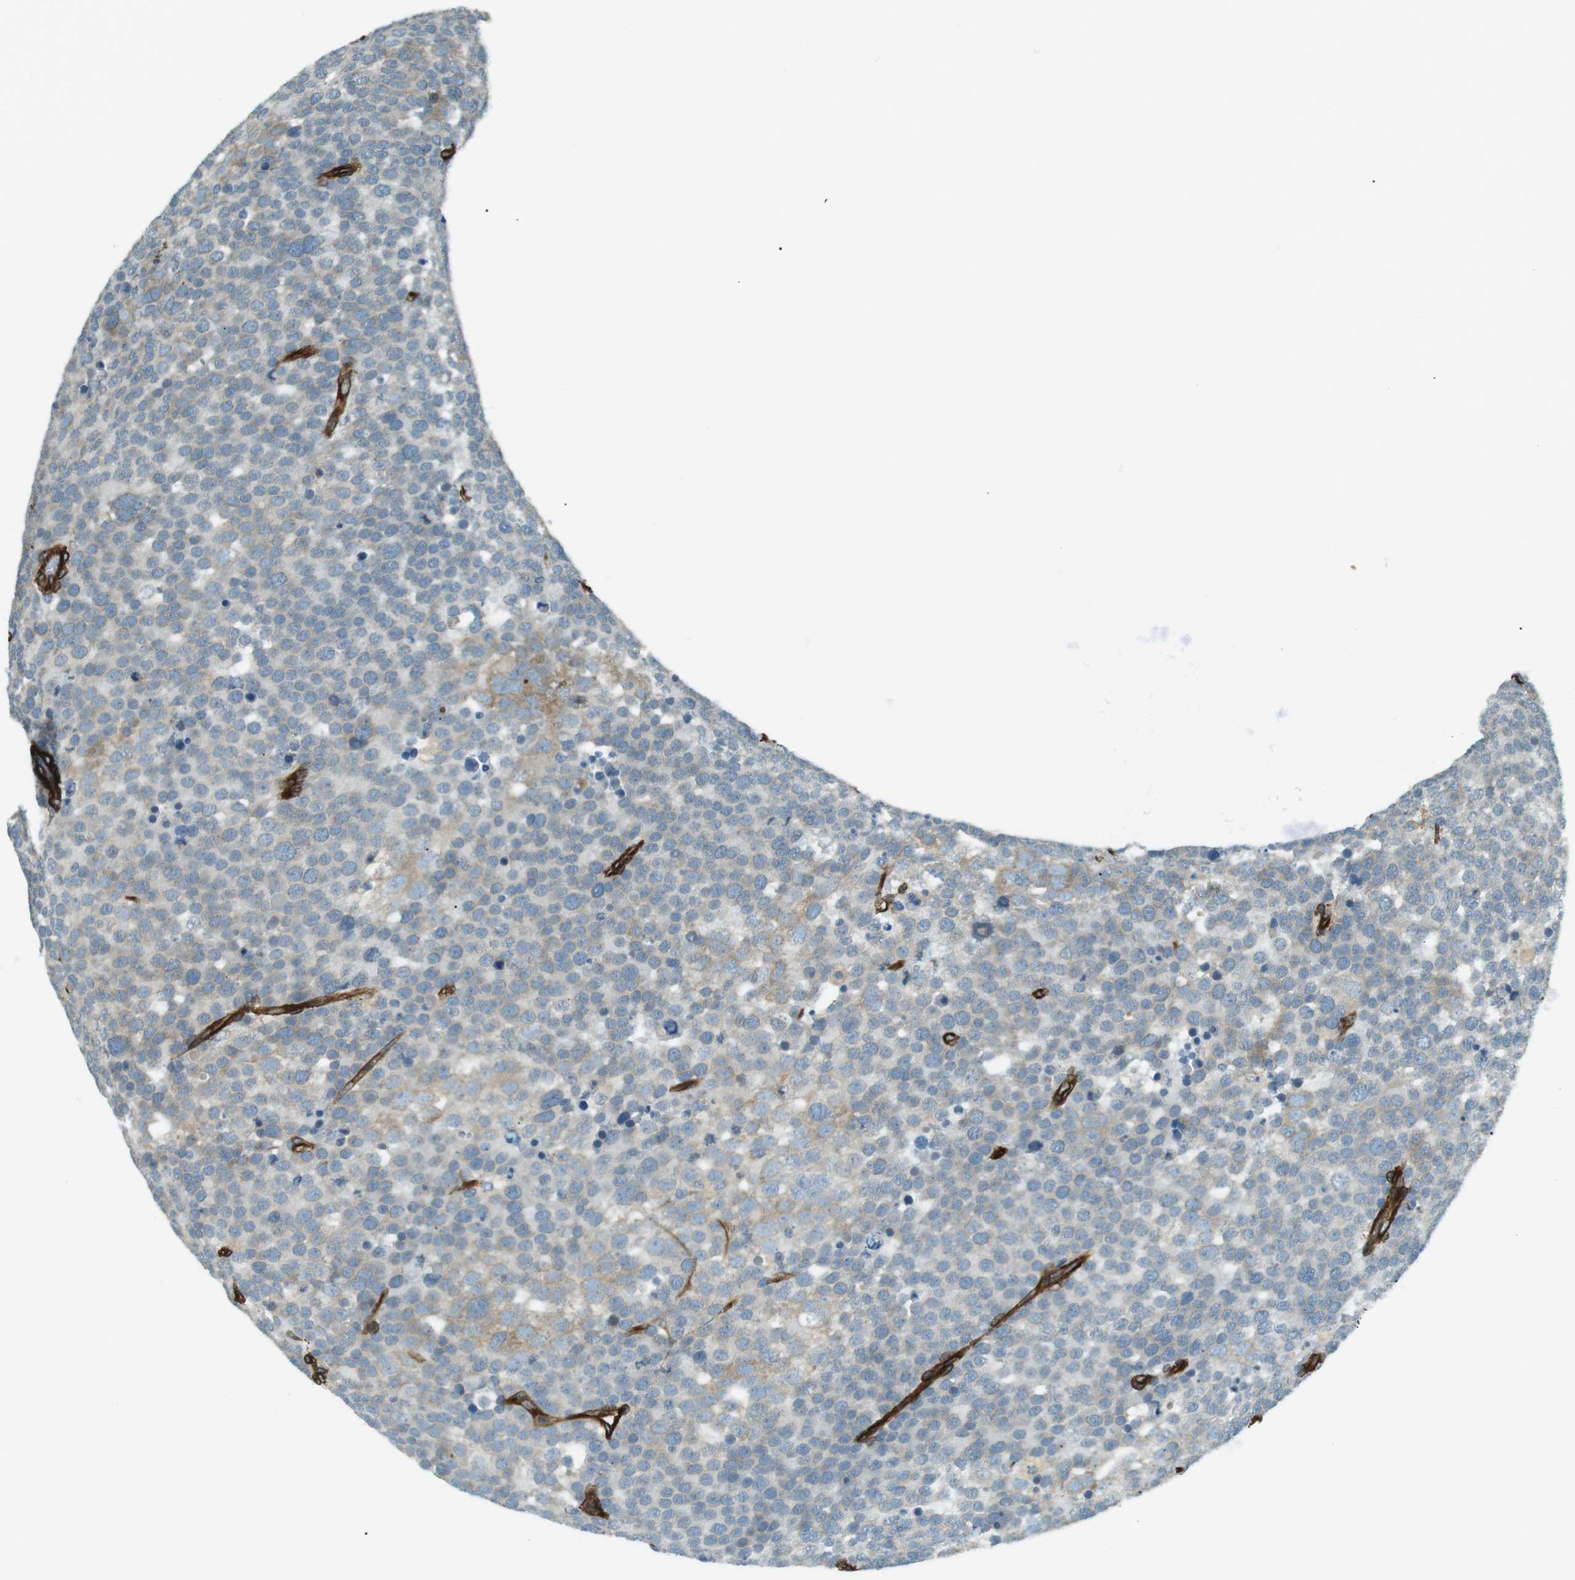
{"staining": {"intensity": "weak", "quantity": "<25%", "location": "cytoplasmic/membranous"}, "tissue": "testis cancer", "cell_type": "Tumor cells", "image_type": "cancer", "snomed": [{"axis": "morphology", "description": "Seminoma, NOS"}, {"axis": "topography", "description": "Testis"}], "caption": "The image exhibits no staining of tumor cells in testis seminoma.", "gene": "ODR4", "patient": {"sex": "male", "age": 71}}